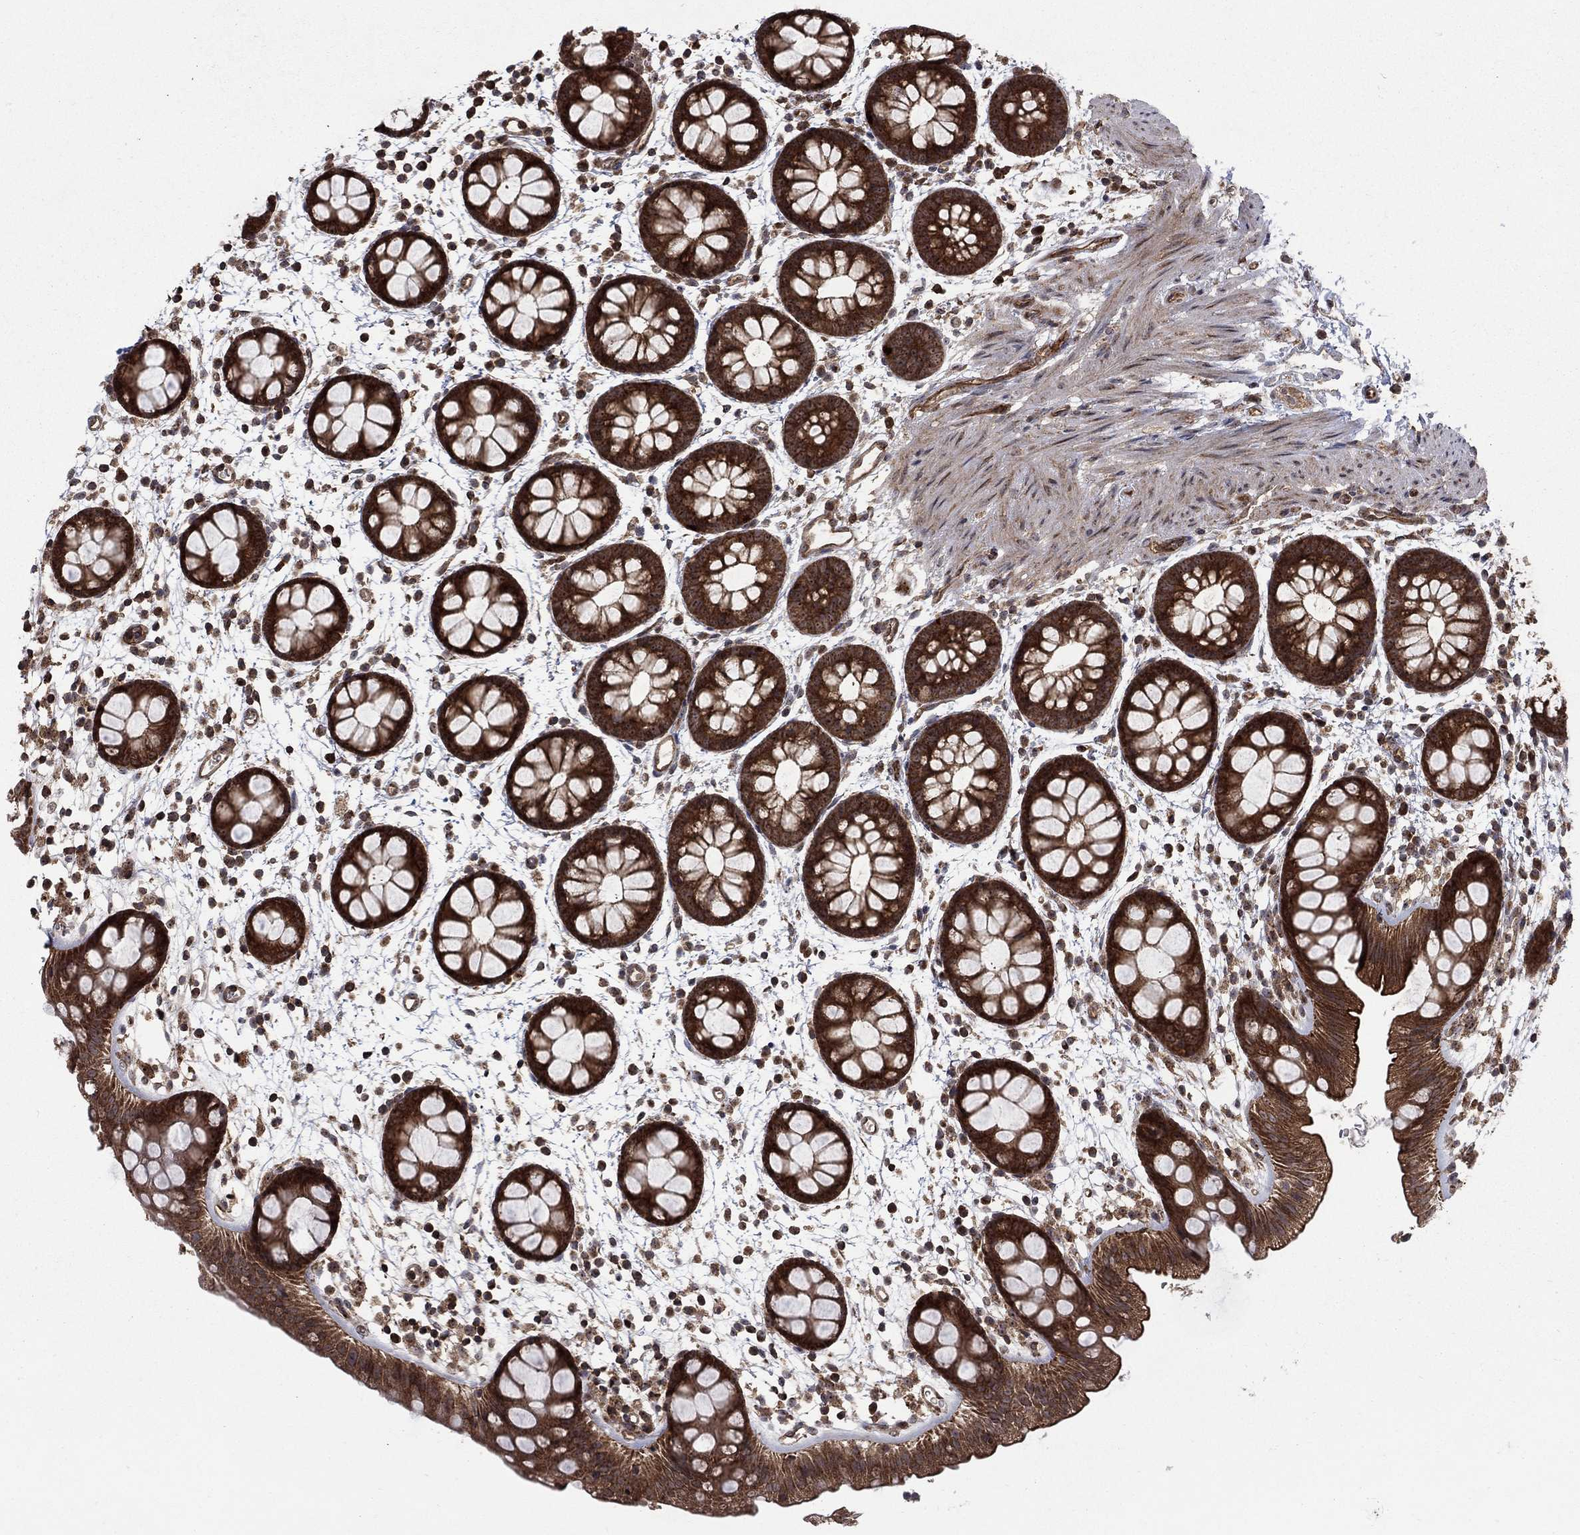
{"staining": {"intensity": "strong", "quantity": ">75%", "location": "cytoplasmic/membranous"}, "tissue": "rectum", "cell_type": "Glandular cells", "image_type": "normal", "snomed": [{"axis": "morphology", "description": "Normal tissue, NOS"}, {"axis": "topography", "description": "Rectum"}], "caption": "Immunohistochemical staining of normal human rectum exhibits >75% levels of strong cytoplasmic/membranous protein positivity in about >75% of glandular cells. (DAB (3,3'-diaminobenzidine) = brown stain, brightfield microscopy at high magnification).", "gene": "IFI35", "patient": {"sex": "male", "age": 57}}